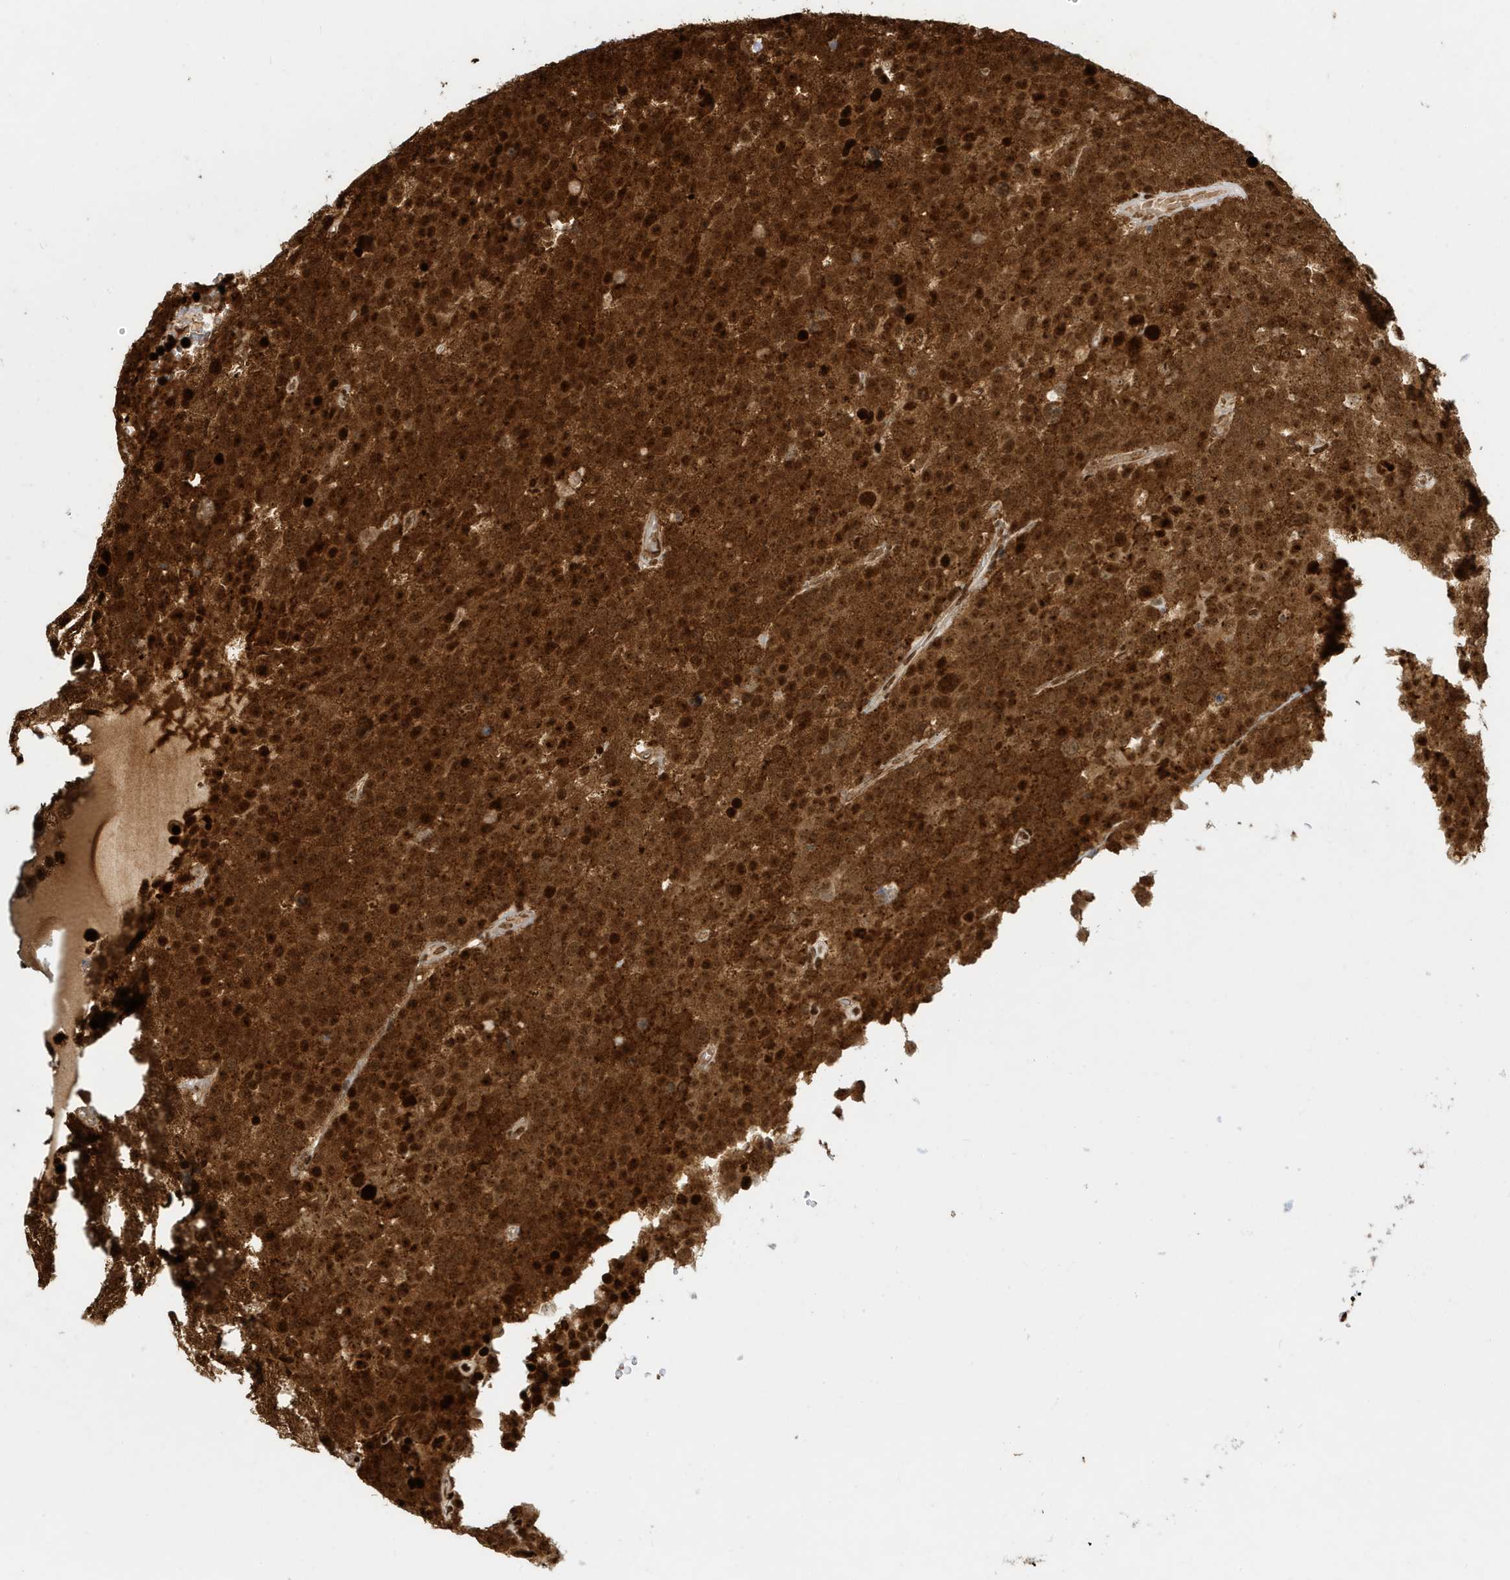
{"staining": {"intensity": "strong", "quantity": ">75%", "location": "cytoplasmic/membranous,nuclear"}, "tissue": "testis cancer", "cell_type": "Tumor cells", "image_type": "cancer", "snomed": [{"axis": "morphology", "description": "Seminoma, NOS"}, {"axis": "topography", "description": "Testis"}], "caption": "Protein analysis of seminoma (testis) tissue displays strong cytoplasmic/membranous and nuclear expression in approximately >75% of tumor cells. (DAB IHC, brown staining for protein, blue staining for nuclei).", "gene": "CKS2", "patient": {"sex": "male", "age": 71}}